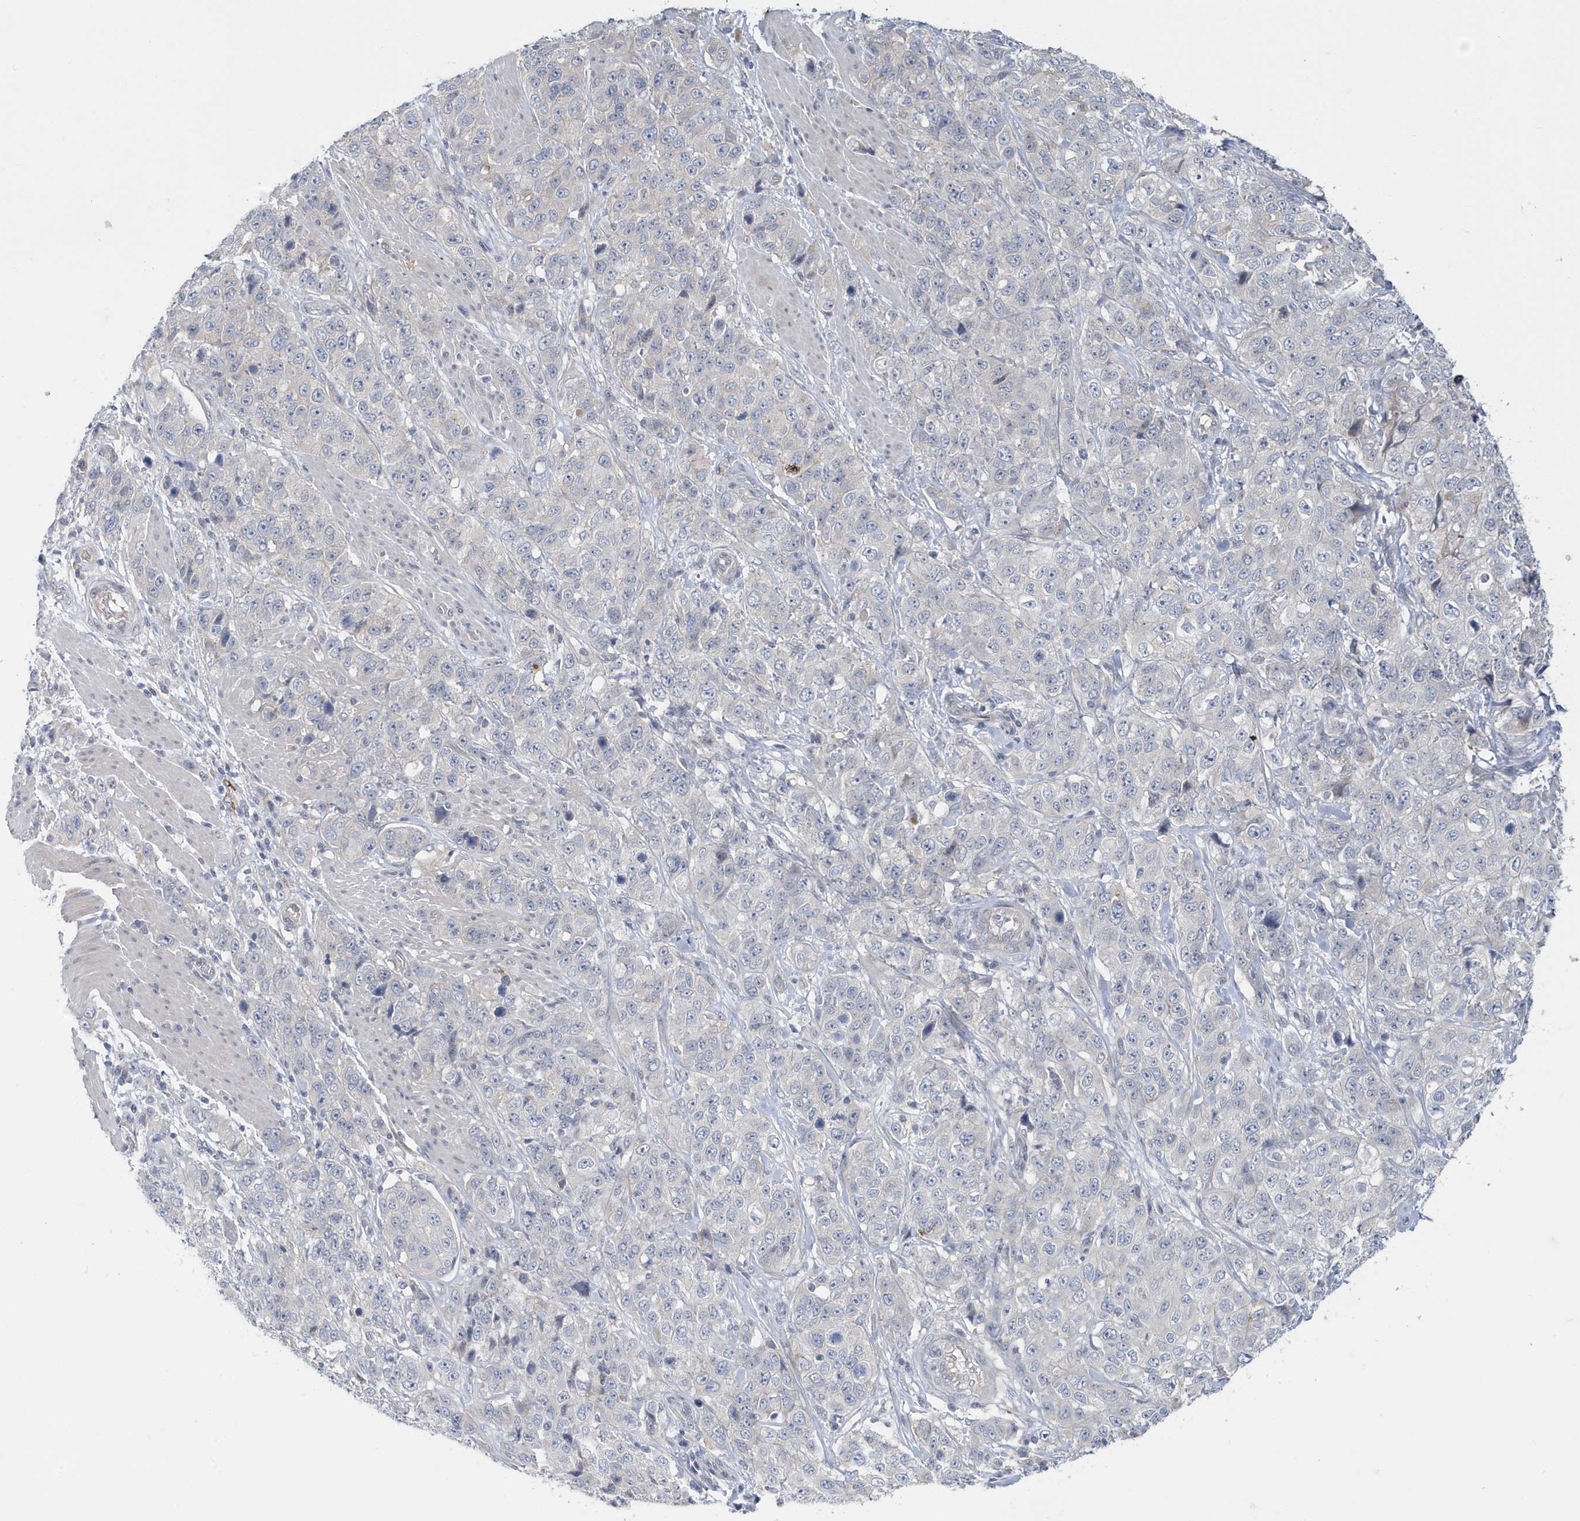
{"staining": {"intensity": "negative", "quantity": "none", "location": "none"}, "tissue": "stomach cancer", "cell_type": "Tumor cells", "image_type": "cancer", "snomed": [{"axis": "morphology", "description": "Adenocarcinoma, NOS"}, {"axis": "topography", "description": "Stomach"}], "caption": "Stomach adenocarcinoma was stained to show a protein in brown. There is no significant staining in tumor cells. Nuclei are stained in blue.", "gene": "ZNF654", "patient": {"sex": "male", "age": 48}}